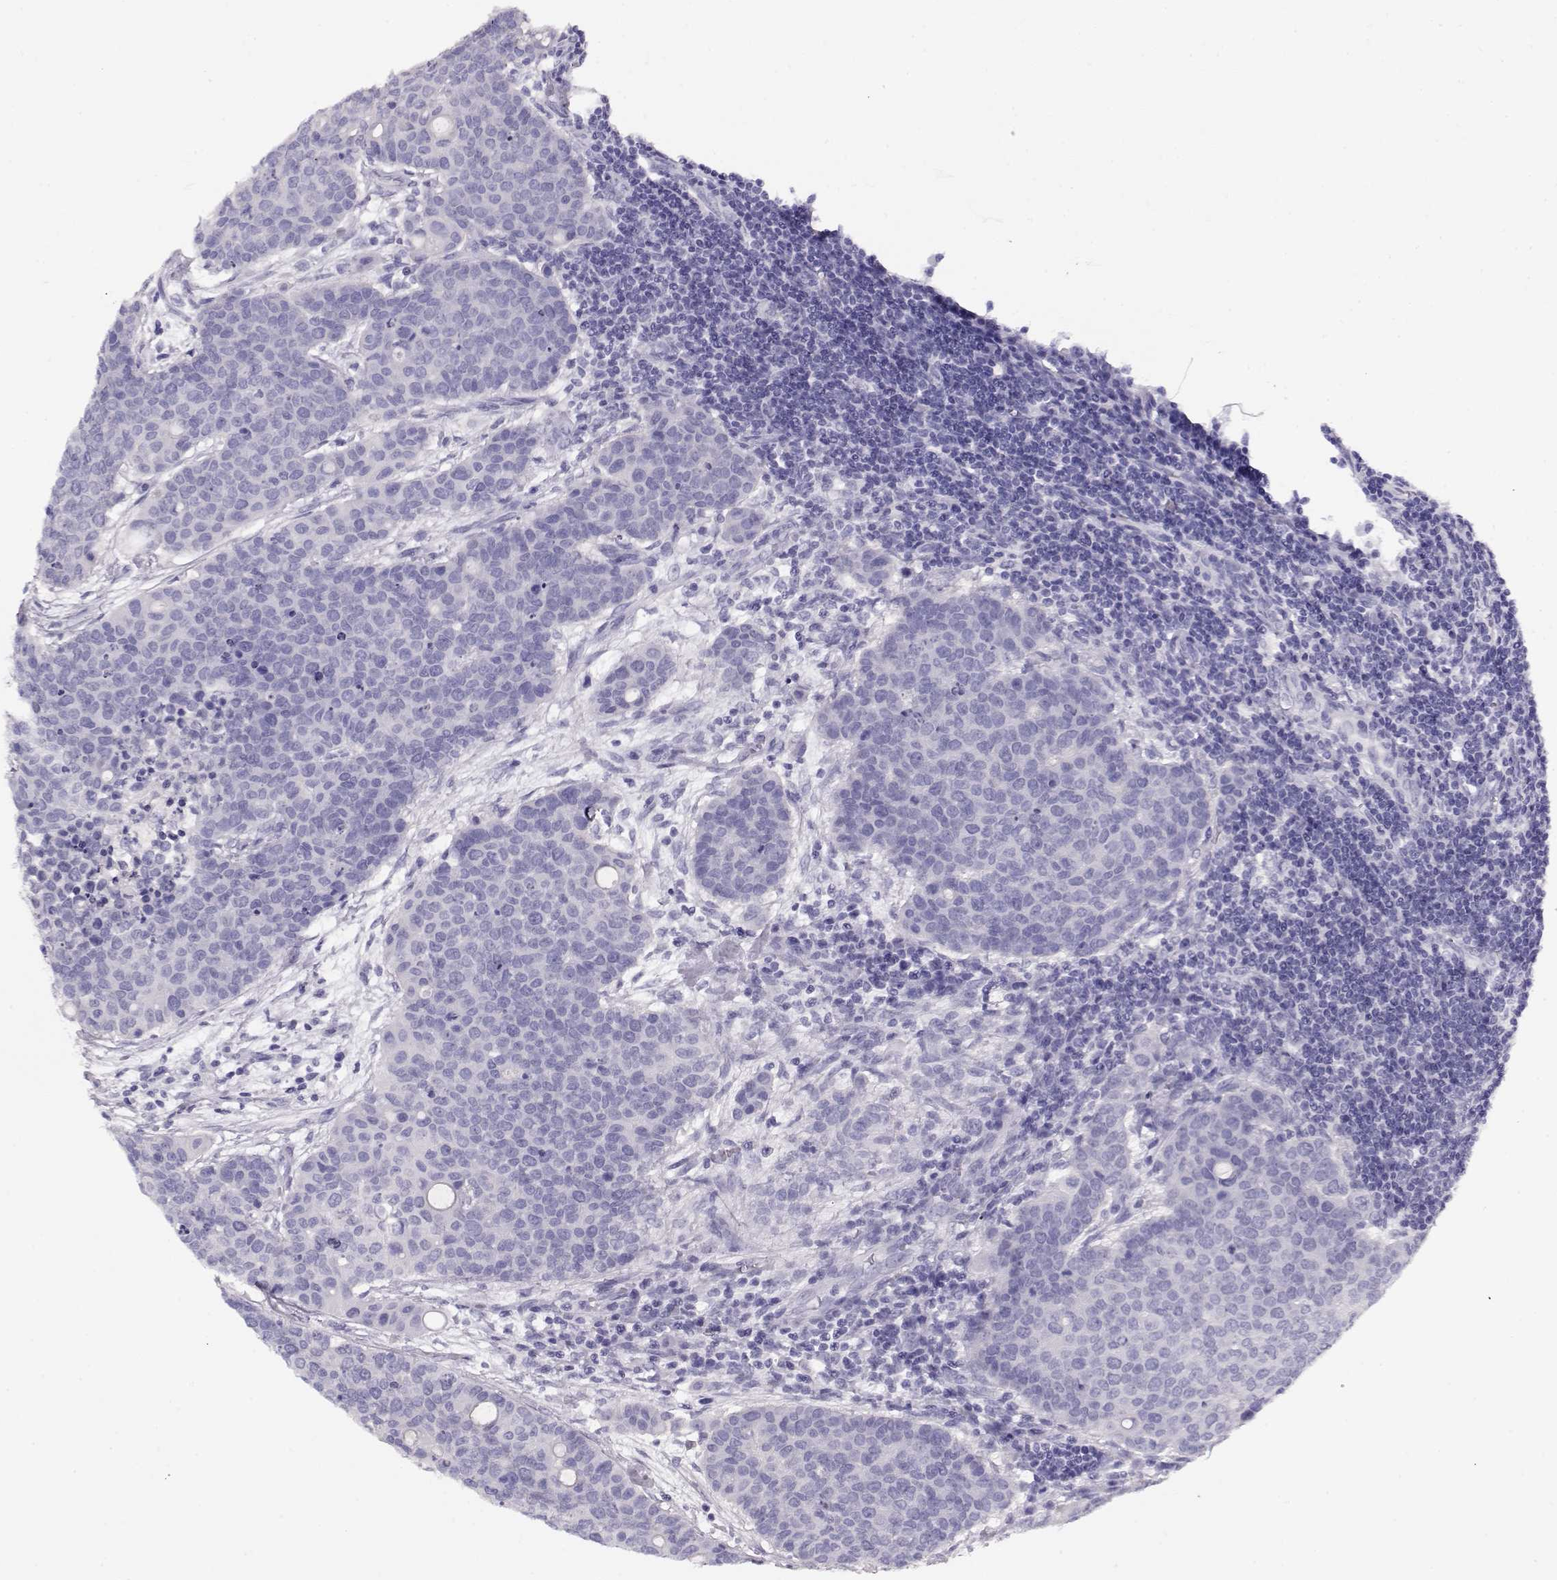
{"staining": {"intensity": "negative", "quantity": "none", "location": "none"}, "tissue": "carcinoid", "cell_type": "Tumor cells", "image_type": "cancer", "snomed": [{"axis": "morphology", "description": "Carcinoid, malignant, NOS"}, {"axis": "topography", "description": "Colon"}], "caption": "Human carcinoid stained for a protein using immunohistochemistry exhibits no staining in tumor cells.", "gene": "ACTN2", "patient": {"sex": "male", "age": 81}}